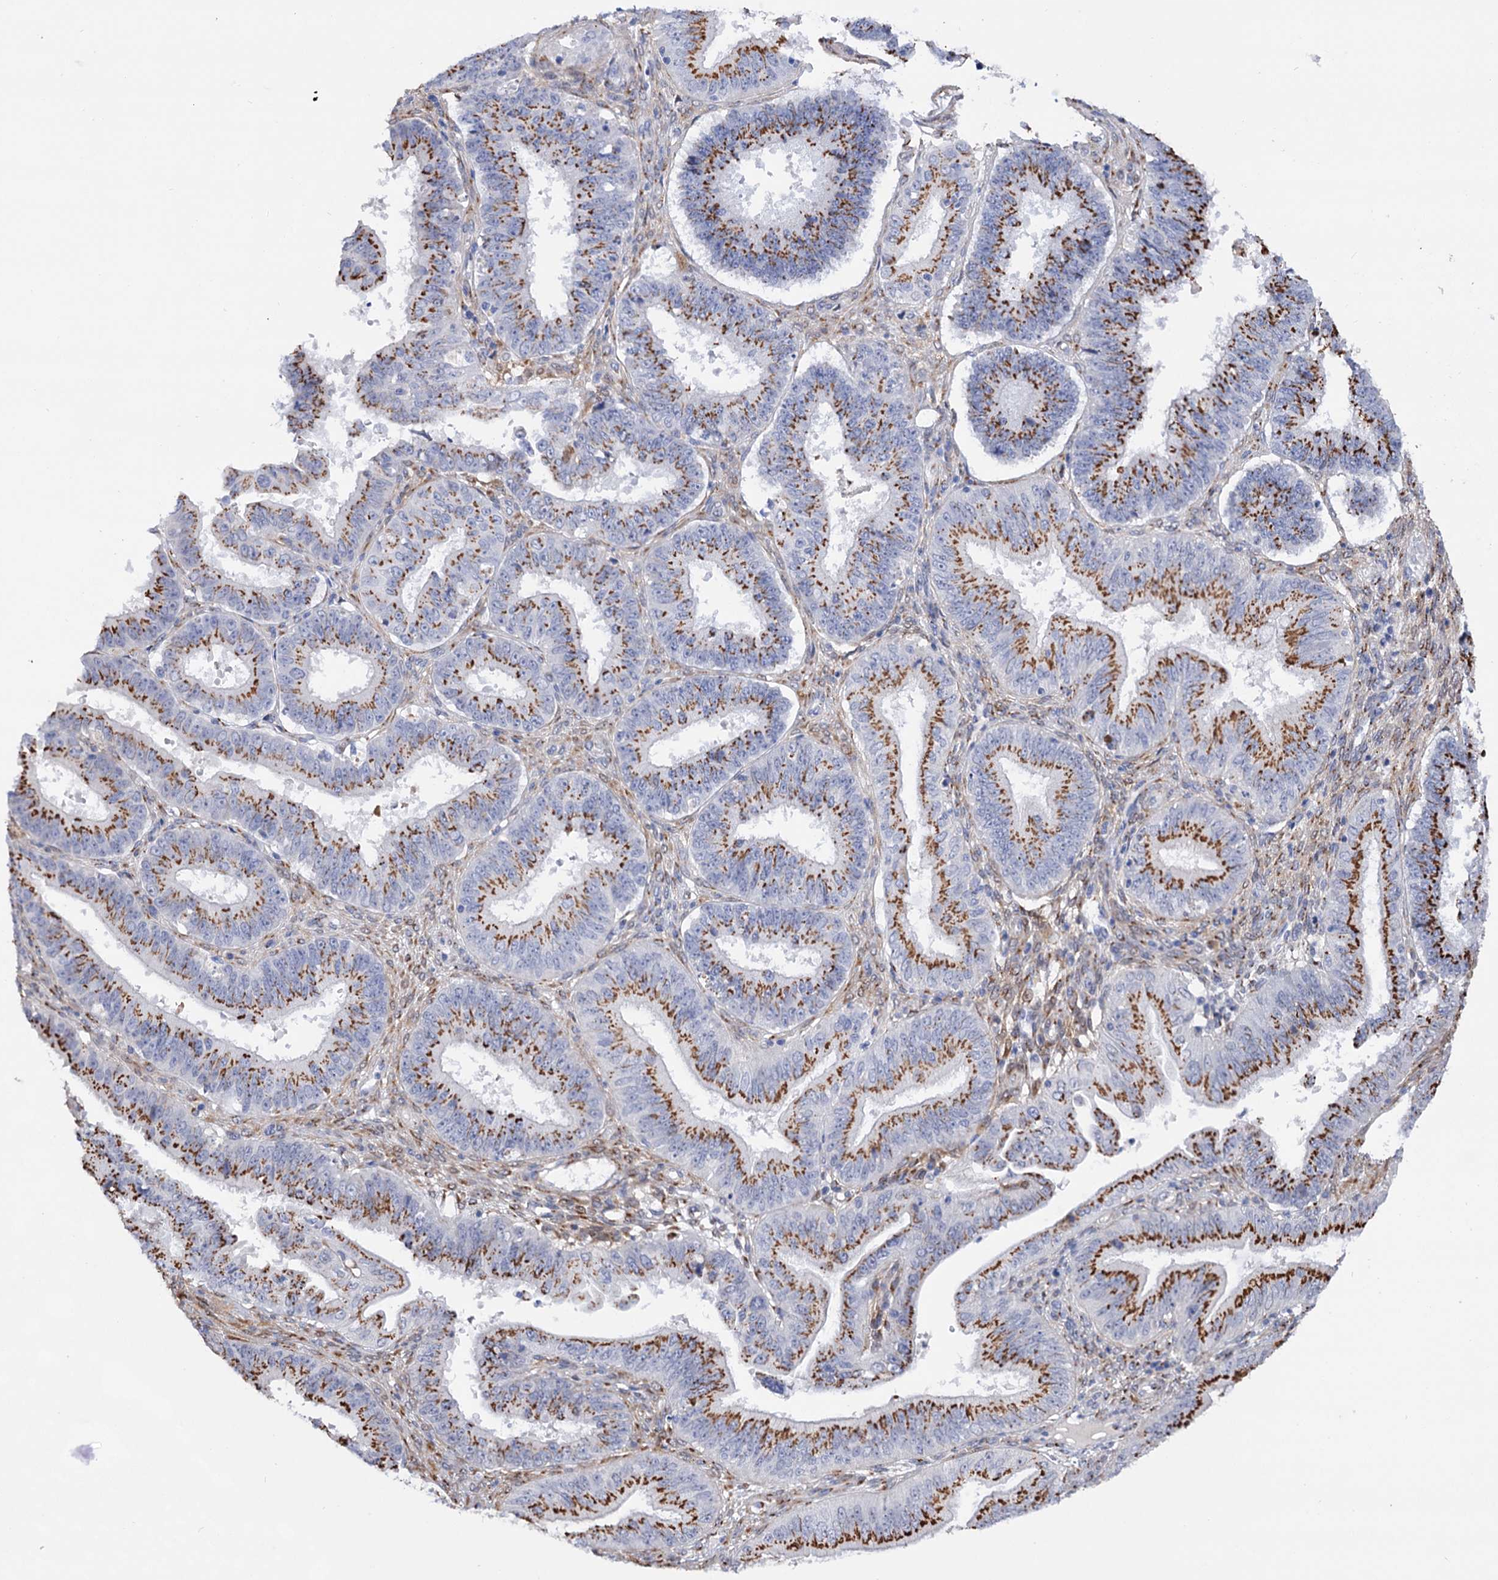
{"staining": {"intensity": "strong", "quantity": ">75%", "location": "cytoplasmic/membranous"}, "tissue": "ovarian cancer", "cell_type": "Tumor cells", "image_type": "cancer", "snomed": [{"axis": "morphology", "description": "Carcinoma, endometroid"}, {"axis": "topography", "description": "Appendix"}, {"axis": "topography", "description": "Ovary"}], "caption": "Ovarian endometroid carcinoma tissue shows strong cytoplasmic/membranous expression in approximately >75% of tumor cells, visualized by immunohistochemistry. The protein of interest is stained brown, and the nuclei are stained in blue (DAB (3,3'-diaminobenzidine) IHC with brightfield microscopy, high magnification).", "gene": "C11orf96", "patient": {"sex": "female", "age": 42}}